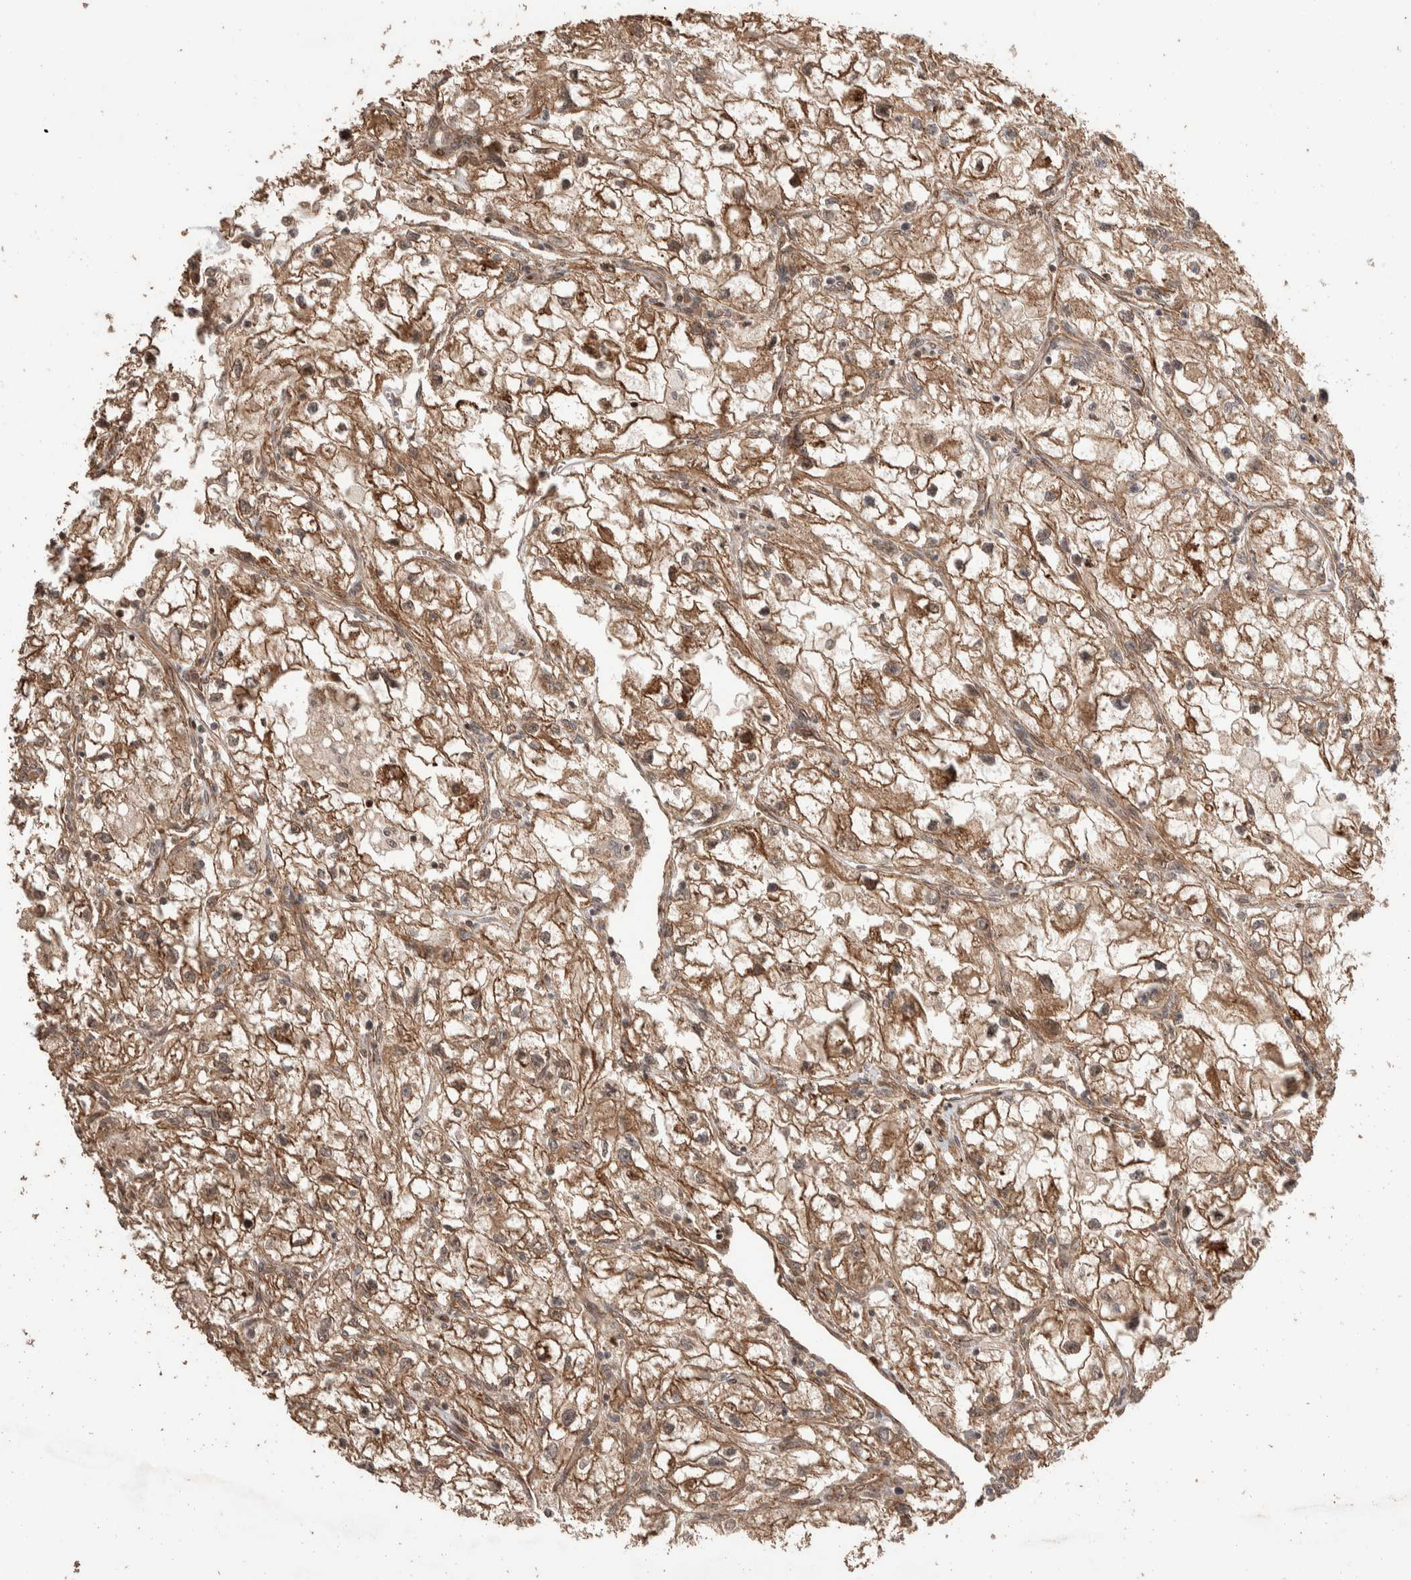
{"staining": {"intensity": "moderate", "quantity": ">75%", "location": "cytoplasmic/membranous"}, "tissue": "renal cancer", "cell_type": "Tumor cells", "image_type": "cancer", "snomed": [{"axis": "morphology", "description": "Adenocarcinoma, NOS"}, {"axis": "topography", "description": "Kidney"}], "caption": "This micrograph displays renal cancer stained with IHC to label a protein in brown. The cytoplasmic/membranous of tumor cells show moderate positivity for the protein. Nuclei are counter-stained blue.", "gene": "ERC1", "patient": {"sex": "female", "age": 70}}